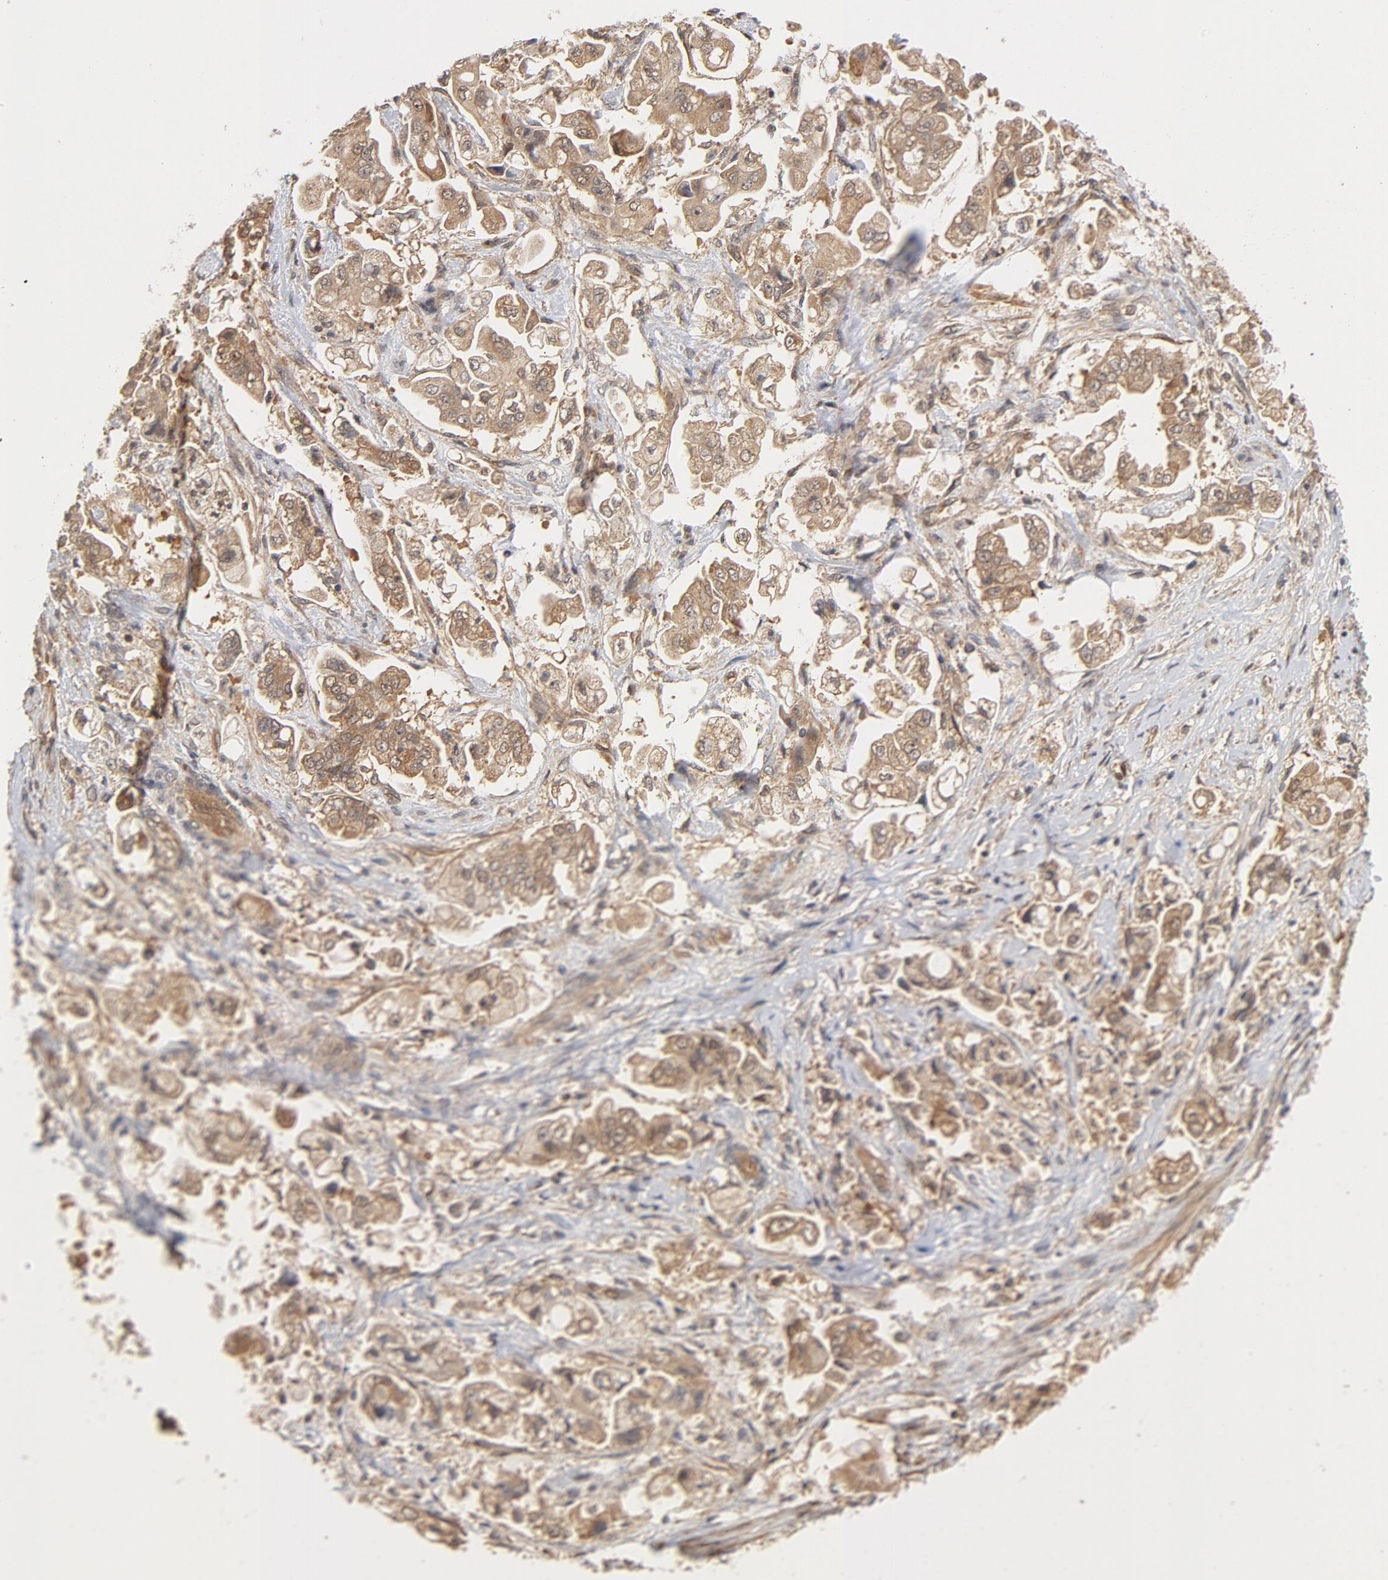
{"staining": {"intensity": "moderate", "quantity": ">75%", "location": "cytoplasmic/membranous"}, "tissue": "stomach cancer", "cell_type": "Tumor cells", "image_type": "cancer", "snomed": [{"axis": "morphology", "description": "Adenocarcinoma, NOS"}, {"axis": "topography", "description": "Stomach"}], "caption": "Moderate cytoplasmic/membranous expression is present in about >75% of tumor cells in stomach cancer (adenocarcinoma).", "gene": "CDC37", "patient": {"sex": "male", "age": 62}}